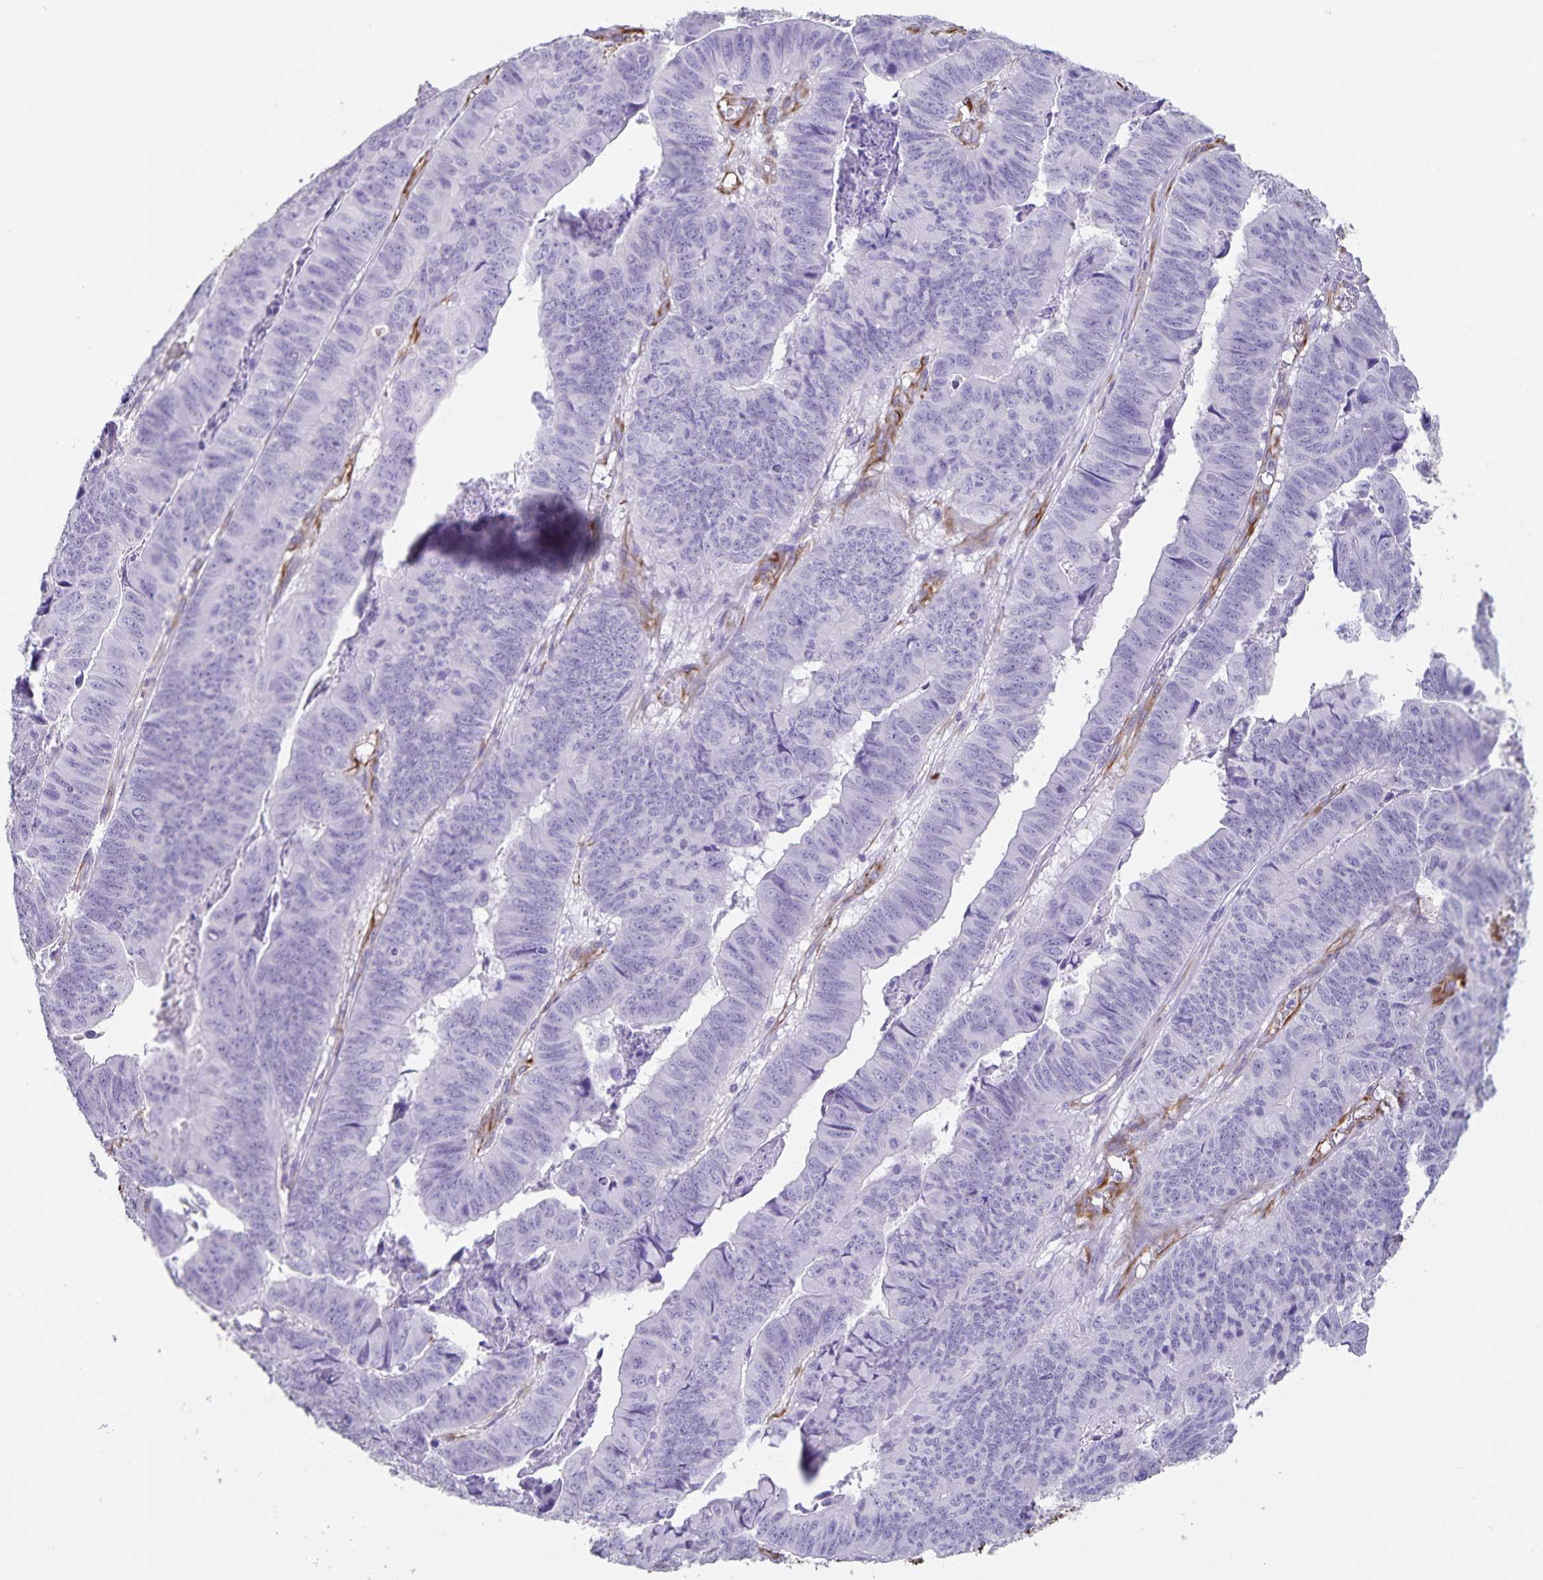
{"staining": {"intensity": "negative", "quantity": "none", "location": "none"}, "tissue": "stomach cancer", "cell_type": "Tumor cells", "image_type": "cancer", "snomed": [{"axis": "morphology", "description": "Adenocarcinoma, NOS"}, {"axis": "topography", "description": "Stomach, lower"}], "caption": "Stomach adenocarcinoma was stained to show a protein in brown. There is no significant expression in tumor cells. The staining is performed using DAB (3,3'-diaminobenzidine) brown chromogen with nuclei counter-stained in using hematoxylin.", "gene": "SYNM", "patient": {"sex": "male", "age": 77}}